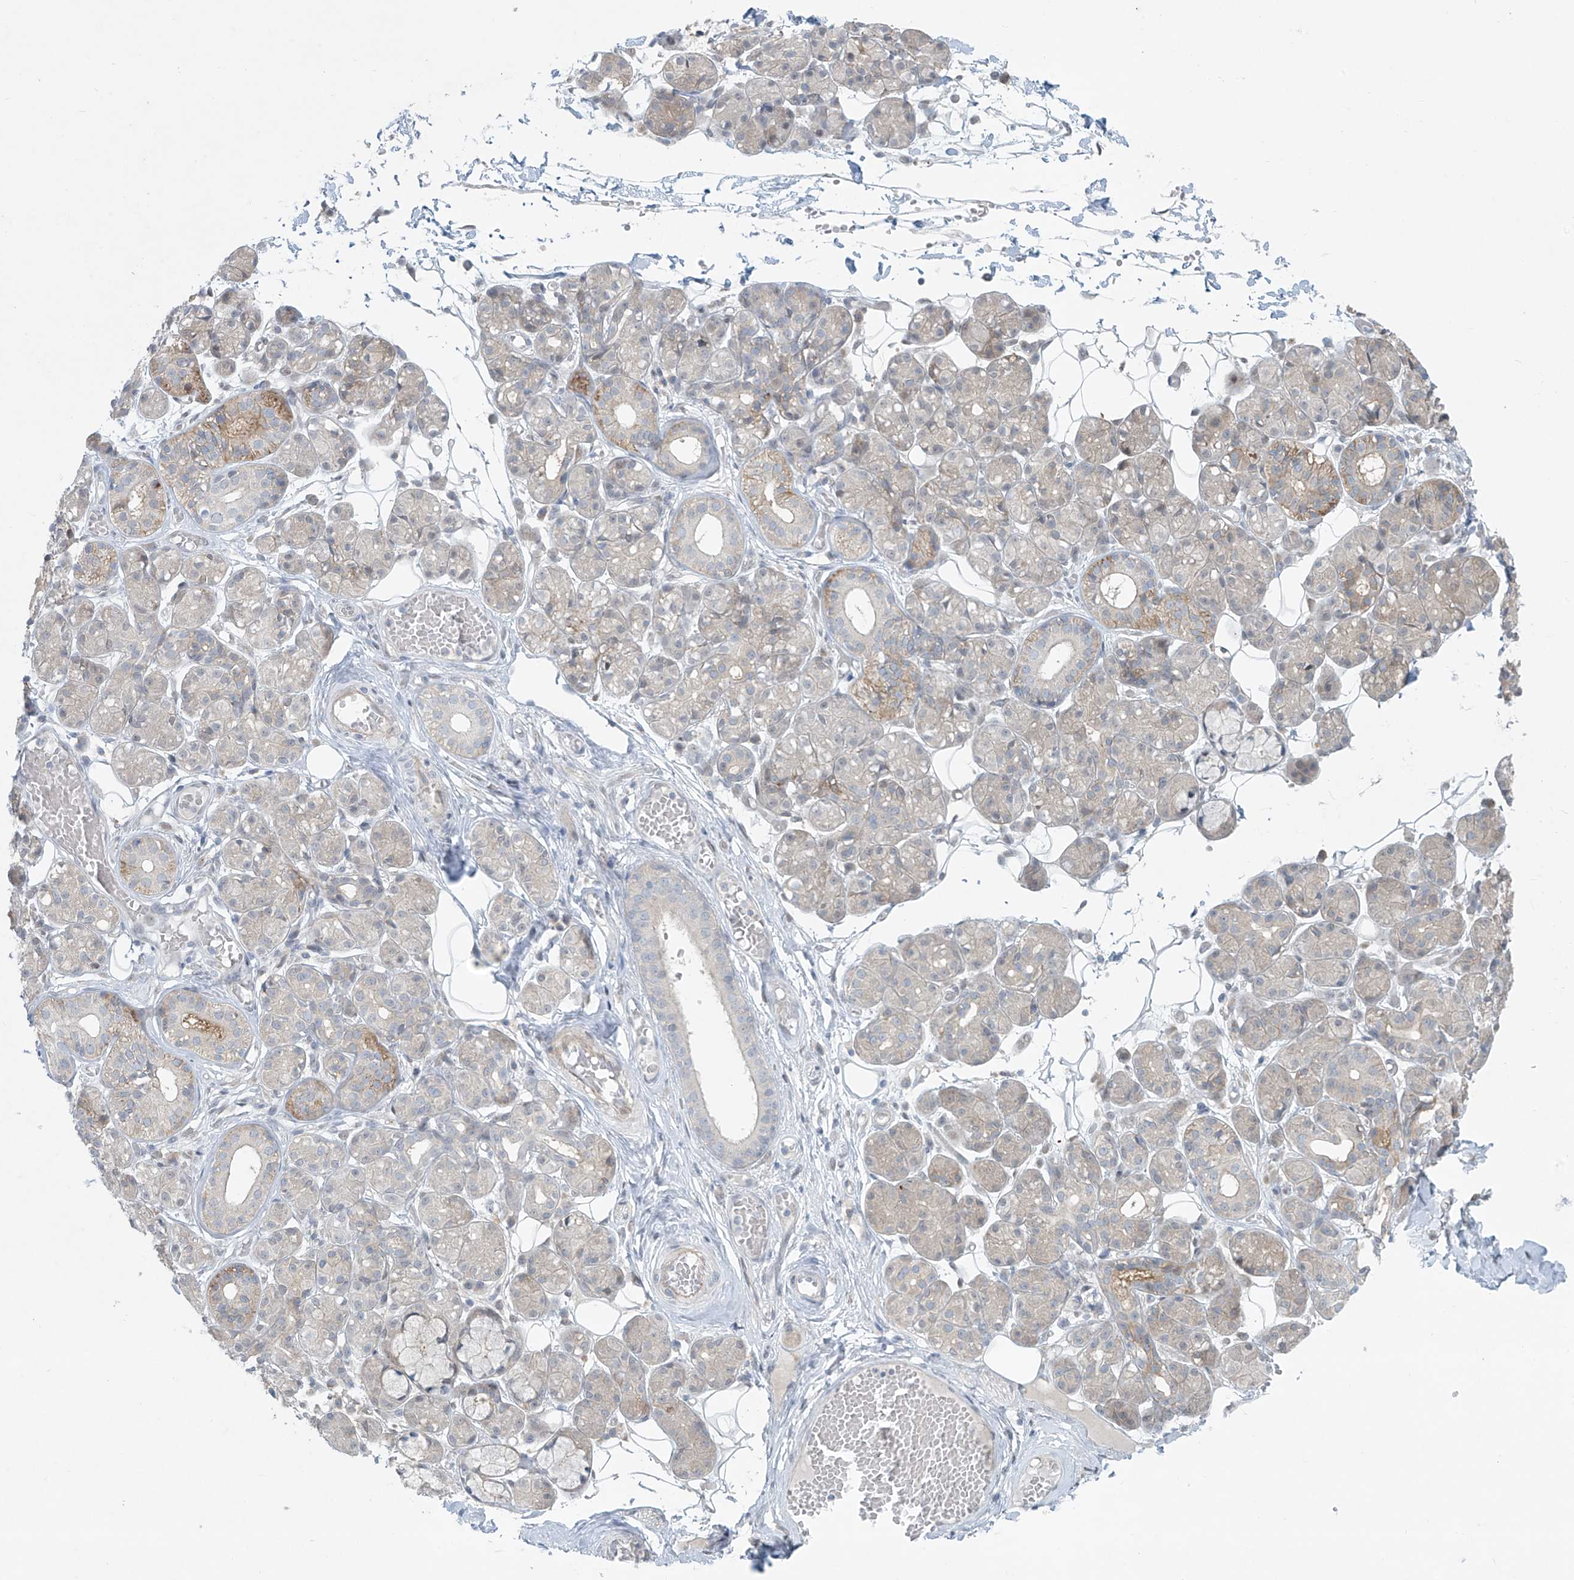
{"staining": {"intensity": "moderate", "quantity": "<25%", "location": "cytoplasmic/membranous"}, "tissue": "salivary gland", "cell_type": "Glandular cells", "image_type": "normal", "snomed": [{"axis": "morphology", "description": "Normal tissue, NOS"}, {"axis": "topography", "description": "Salivary gland"}], "caption": "Glandular cells show low levels of moderate cytoplasmic/membranous expression in about <25% of cells in unremarkable human salivary gland.", "gene": "PPAT", "patient": {"sex": "male", "age": 63}}